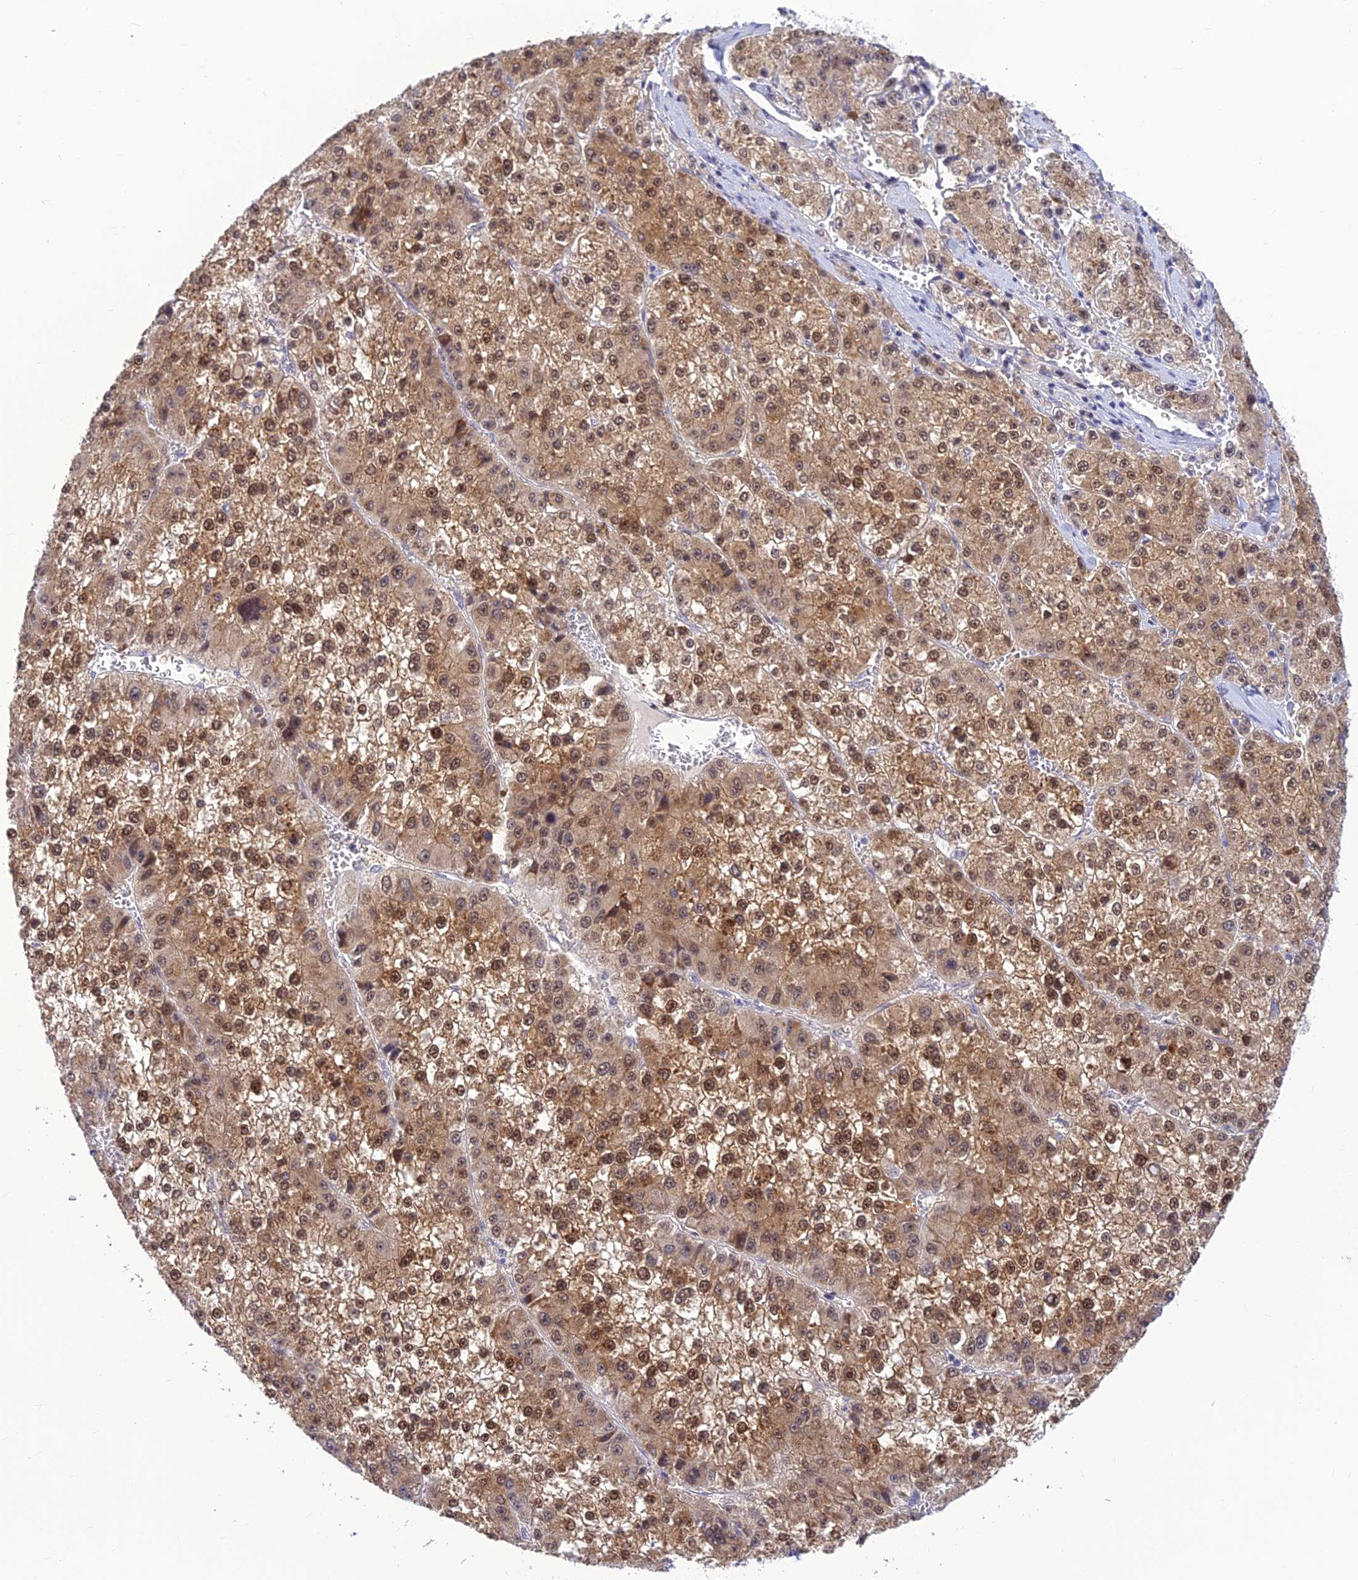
{"staining": {"intensity": "moderate", "quantity": ">75%", "location": "cytoplasmic/membranous,nuclear"}, "tissue": "liver cancer", "cell_type": "Tumor cells", "image_type": "cancer", "snomed": [{"axis": "morphology", "description": "Carcinoma, Hepatocellular, NOS"}, {"axis": "topography", "description": "Liver"}], "caption": "About >75% of tumor cells in human hepatocellular carcinoma (liver) display moderate cytoplasmic/membranous and nuclear protein expression as visualized by brown immunohistochemical staining.", "gene": "ASPDH", "patient": {"sex": "female", "age": 73}}